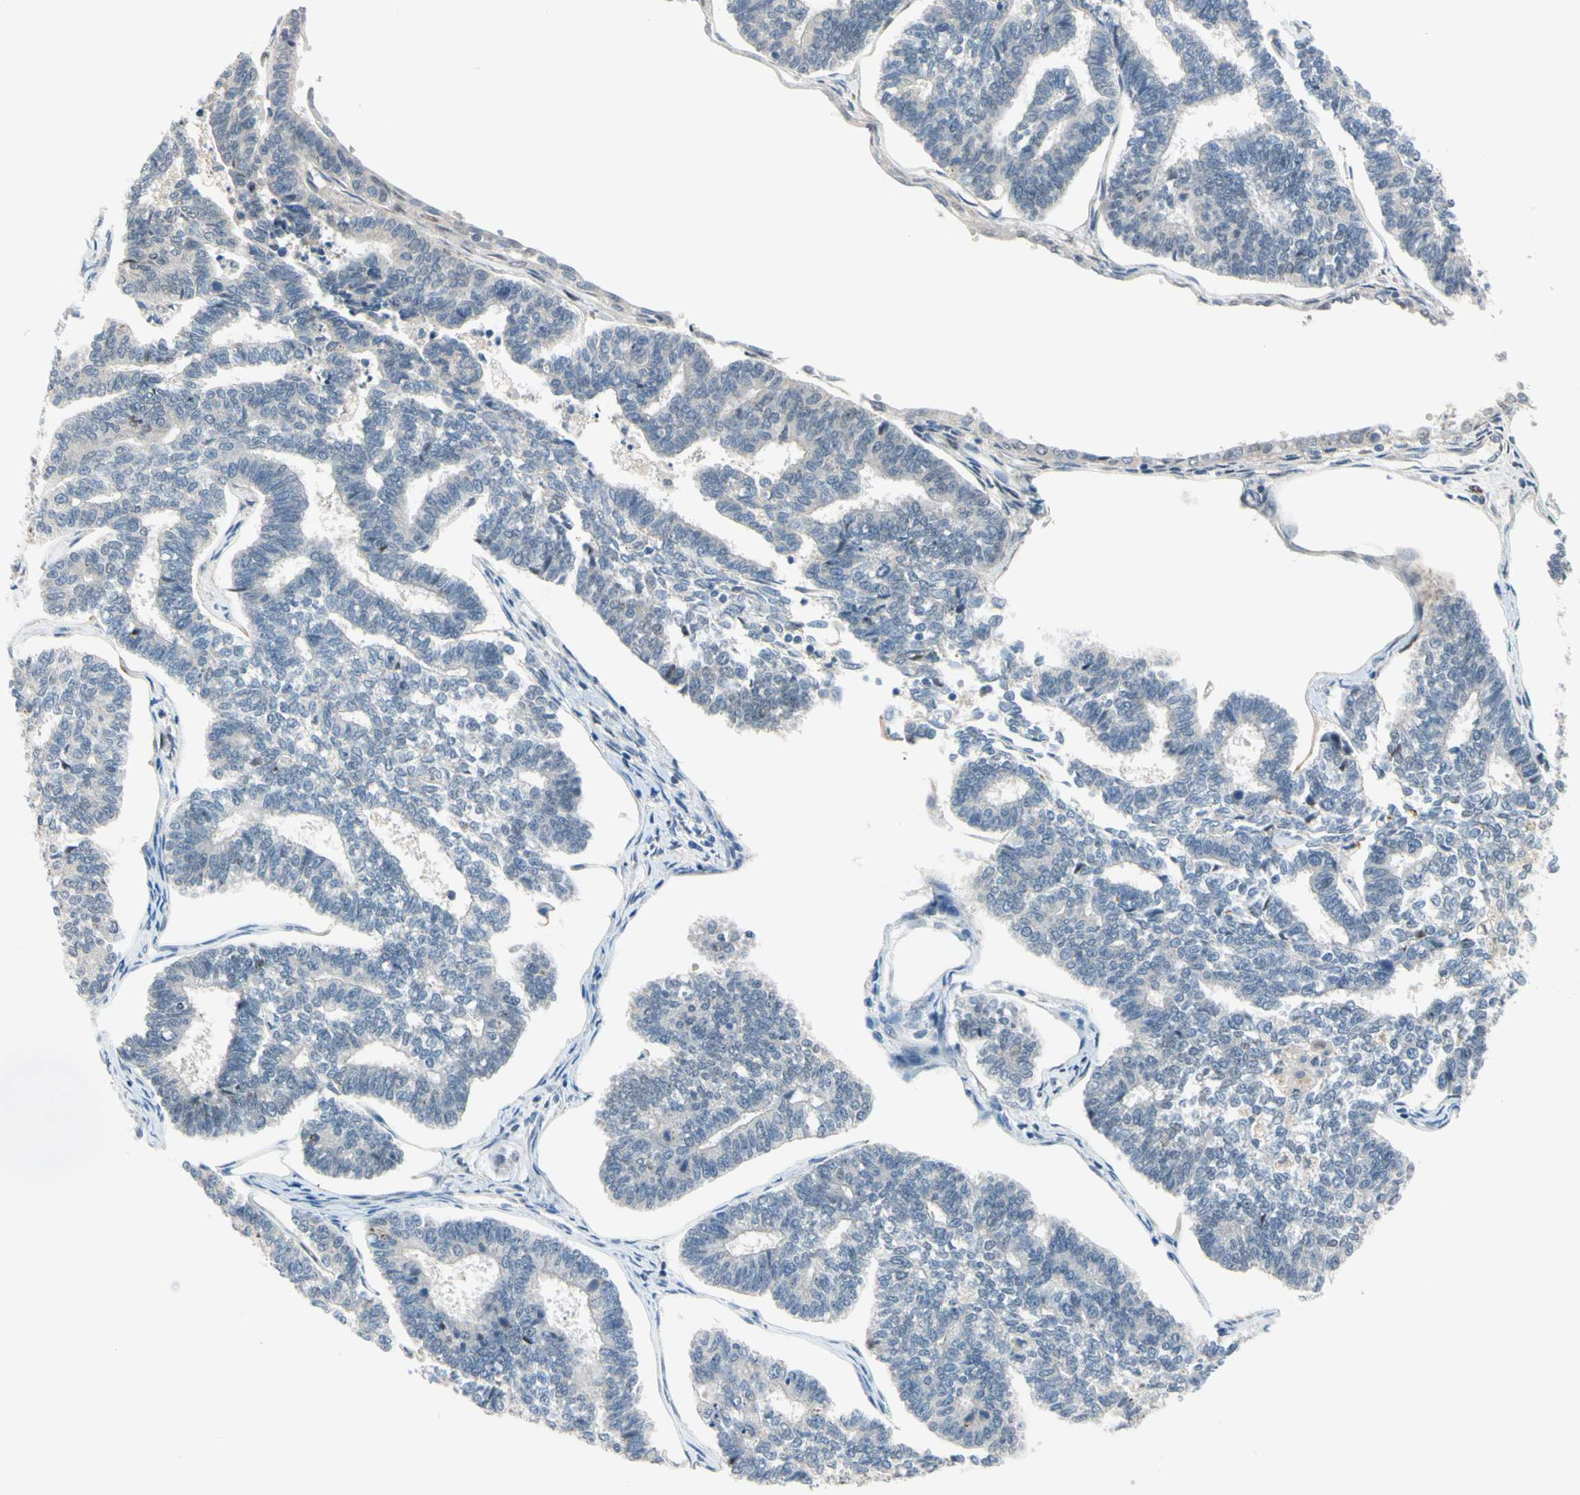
{"staining": {"intensity": "negative", "quantity": "none", "location": "none"}, "tissue": "endometrial cancer", "cell_type": "Tumor cells", "image_type": "cancer", "snomed": [{"axis": "morphology", "description": "Adenocarcinoma, NOS"}, {"axis": "topography", "description": "Endometrium"}], "caption": "IHC histopathology image of human endometrial cancer (adenocarcinoma) stained for a protein (brown), which reveals no positivity in tumor cells.", "gene": "SLC27A6", "patient": {"sex": "female", "age": 70}}